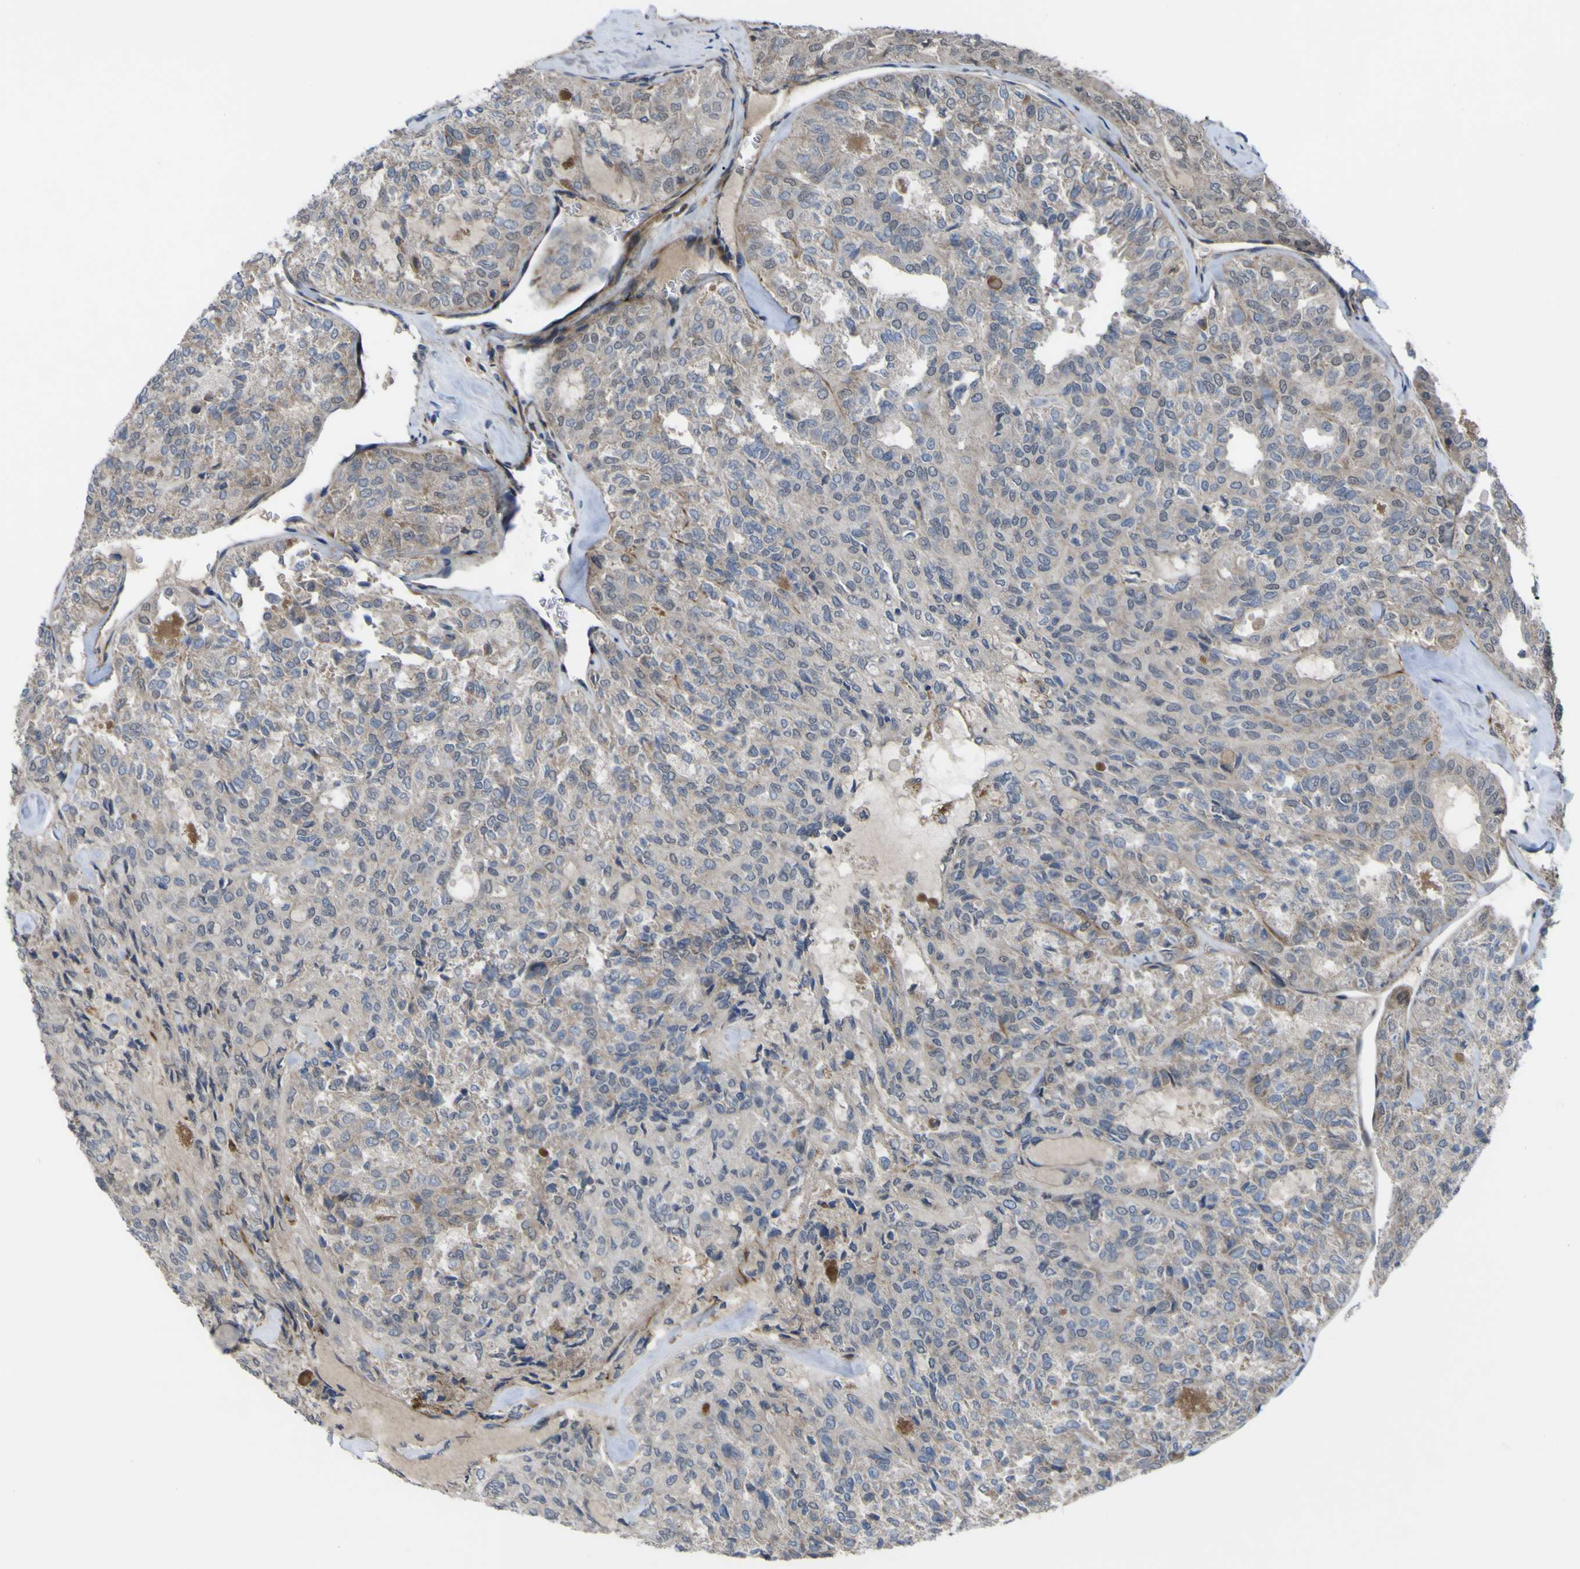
{"staining": {"intensity": "negative", "quantity": "none", "location": "none"}, "tissue": "thyroid cancer", "cell_type": "Tumor cells", "image_type": "cancer", "snomed": [{"axis": "morphology", "description": "Follicular adenoma carcinoma, NOS"}, {"axis": "topography", "description": "Thyroid gland"}], "caption": "Tumor cells are negative for brown protein staining in follicular adenoma carcinoma (thyroid). Nuclei are stained in blue.", "gene": "GPLD1", "patient": {"sex": "male", "age": 75}}